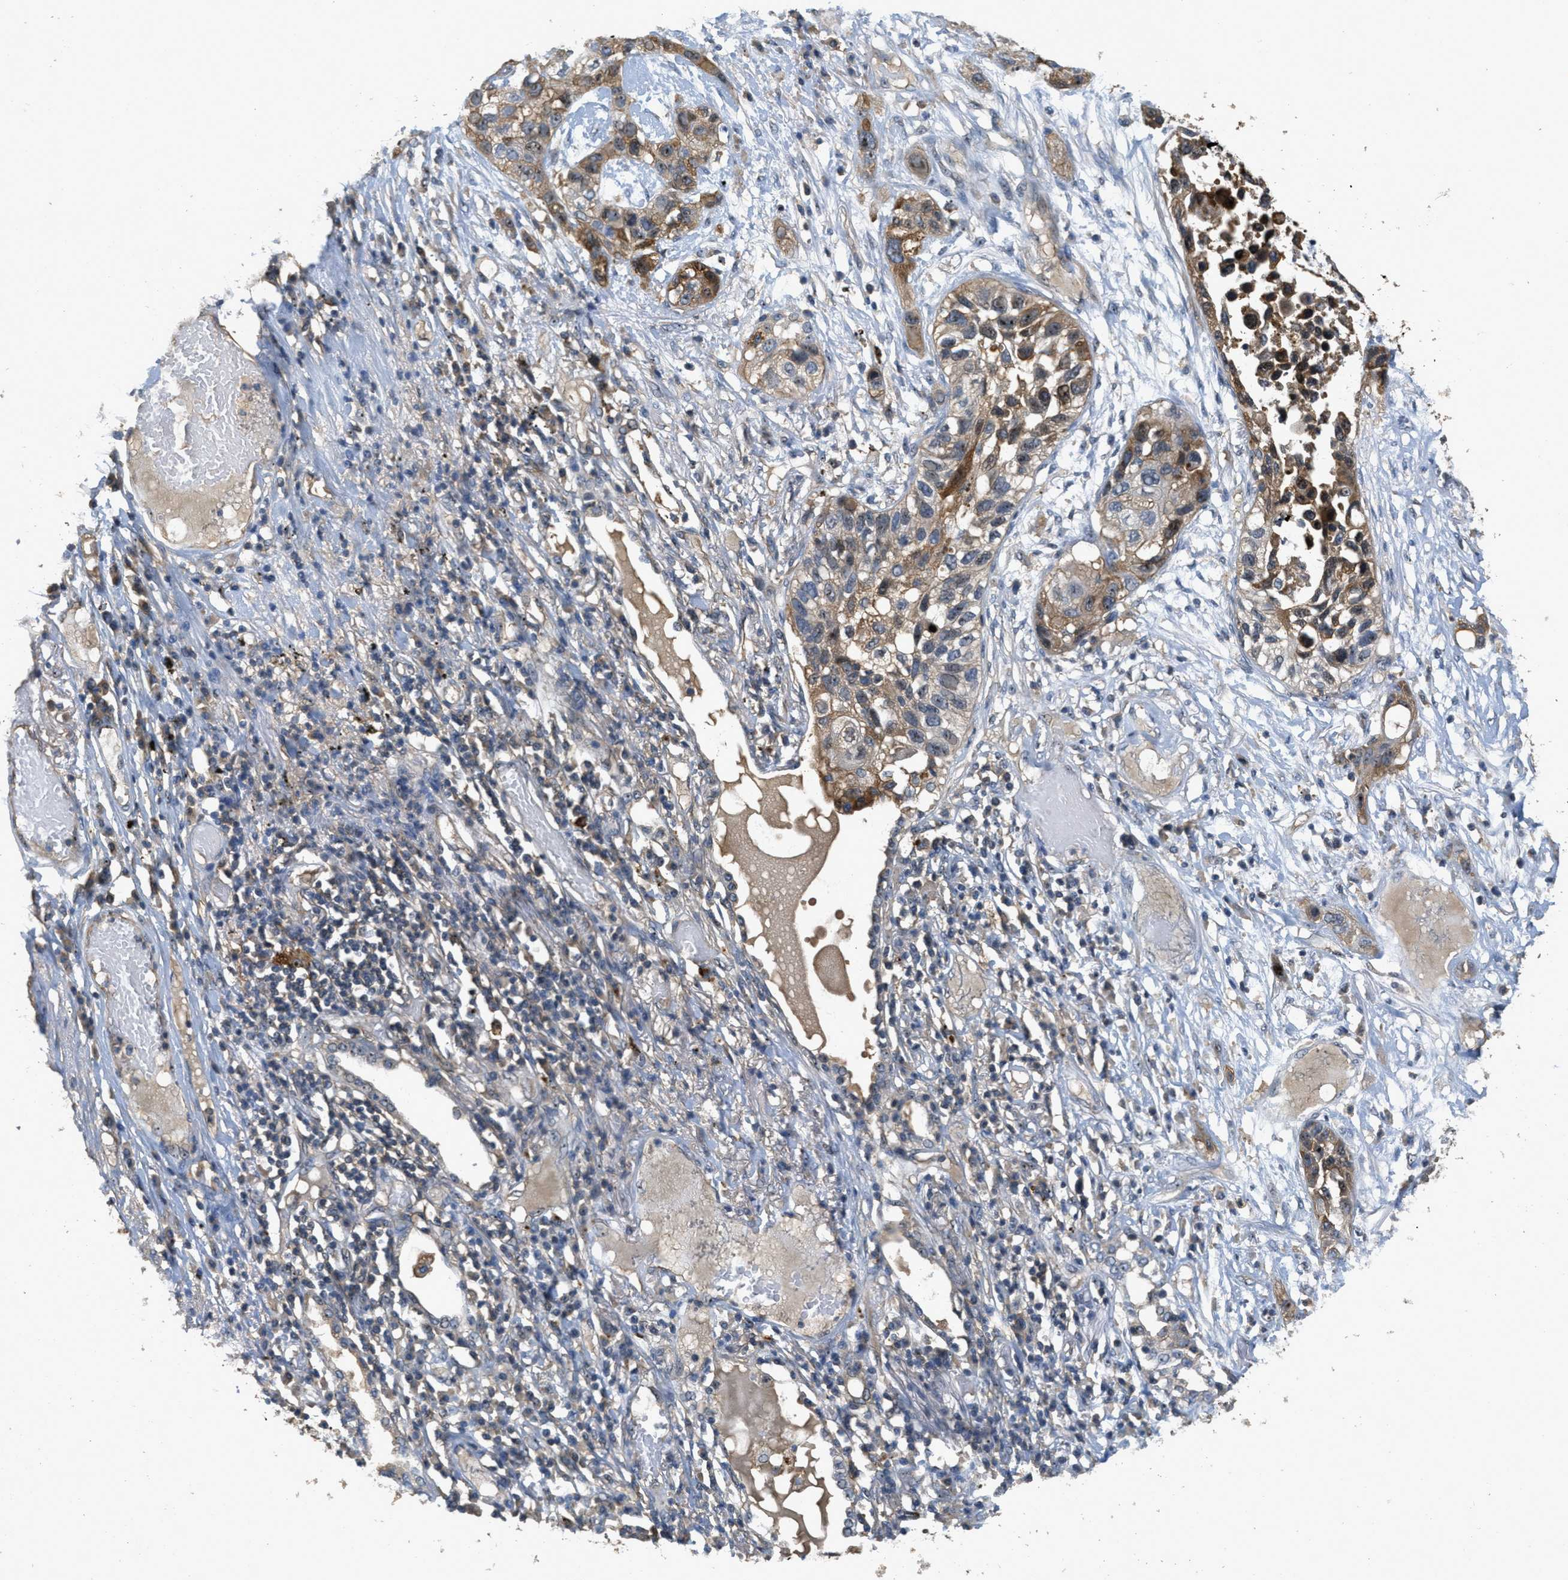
{"staining": {"intensity": "moderate", "quantity": "<25%", "location": "cytoplasmic/membranous,nuclear"}, "tissue": "lung cancer", "cell_type": "Tumor cells", "image_type": "cancer", "snomed": [{"axis": "morphology", "description": "Squamous cell carcinoma, NOS"}, {"axis": "topography", "description": "Lung"}], "caption": "Lung squamous cell carcinoma was stained to show a protein in brown. There is low levels of moderate cytoplasmic/membranous and nuclear staining in approximately <25% of tumor cells. The staining was performed using DAB to visualize the protein expression in brown, while the nuclei were stained in blue with hematoxylin (Magnification: 20x).", "gene": "OSMR", "patient": {"sex": "male", "age": 71}}